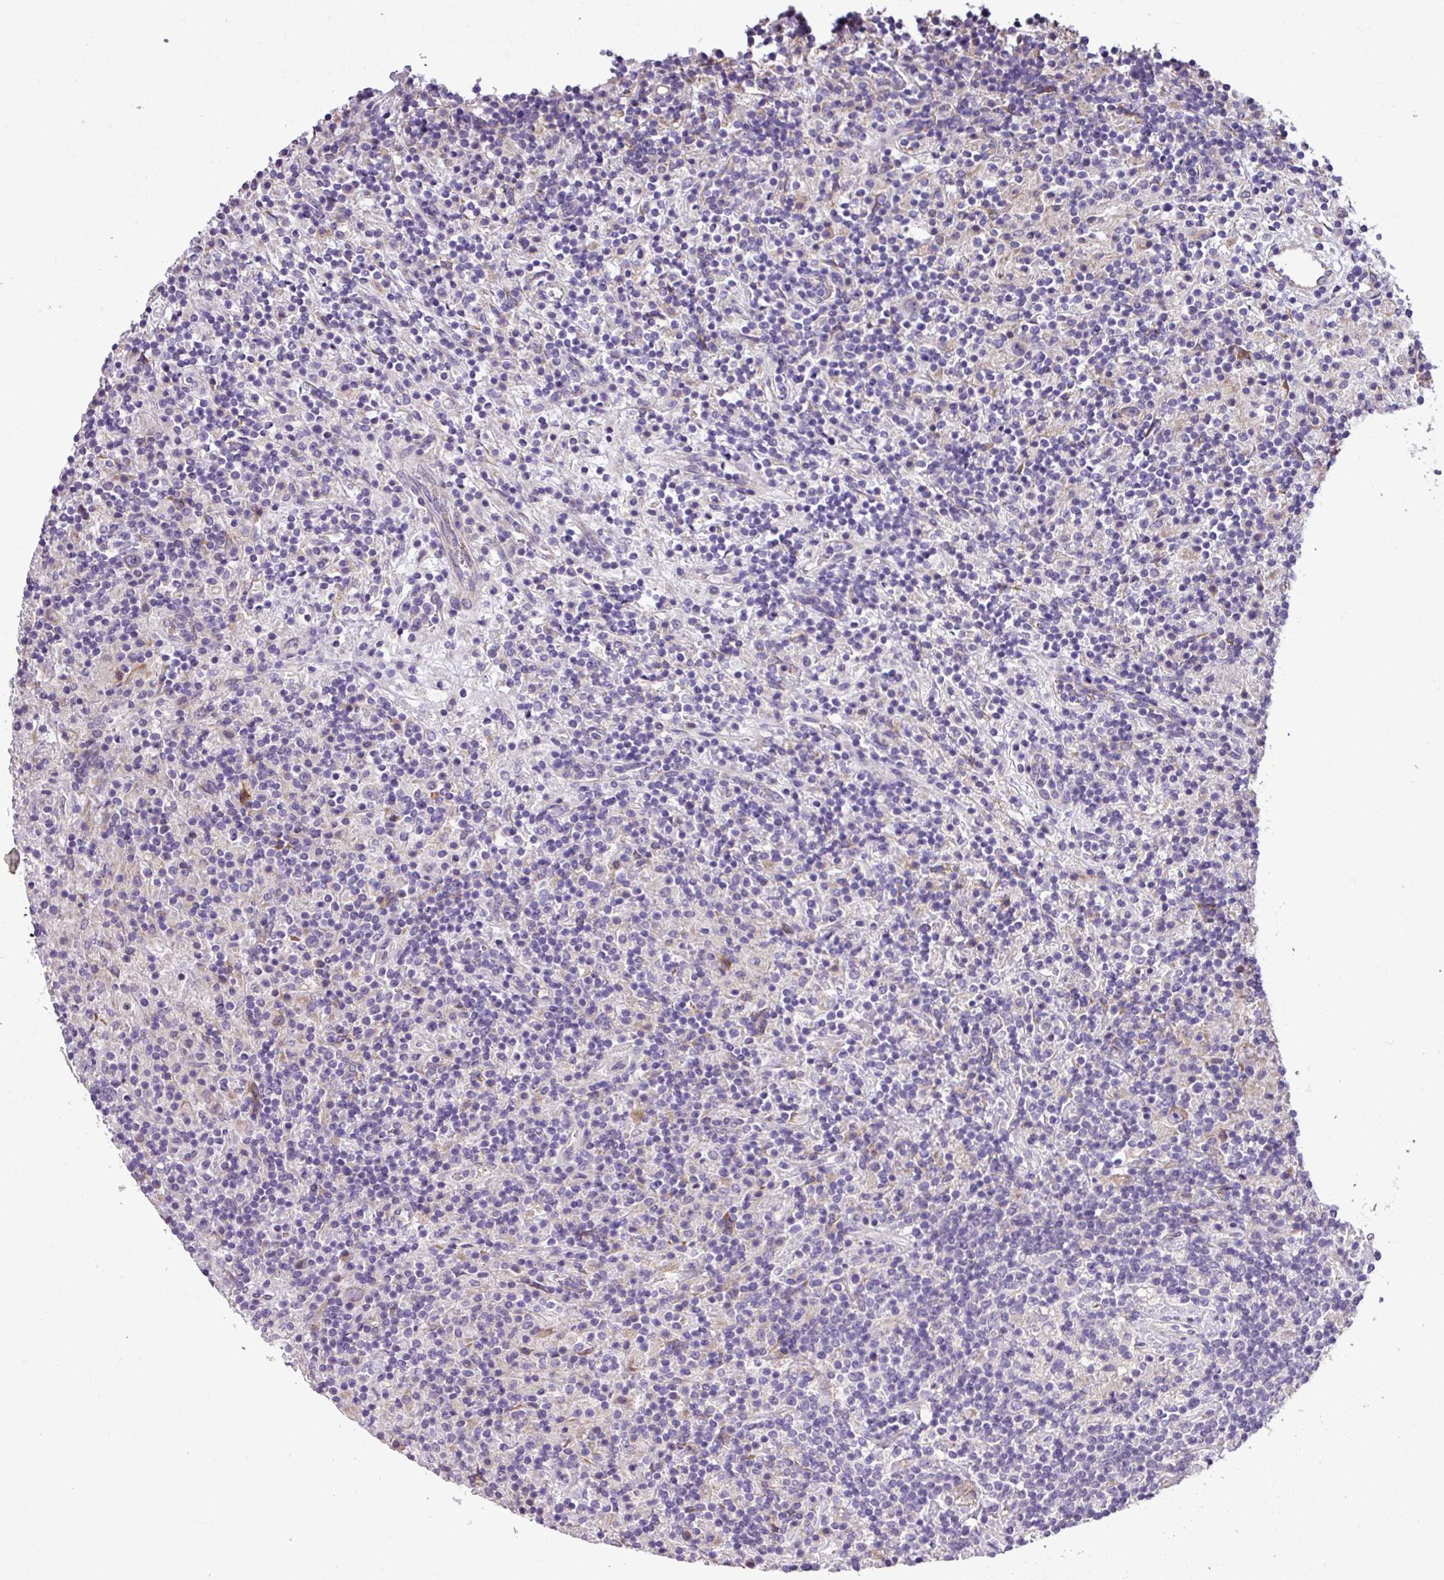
{"staining": {"intensity": "negative", "quantity": "none", "location": "none"}, "tissue": "lymphoma", "cell_type": "Tumor cells", "image_type": "cancer", "snomed": [{"axis": "morphology", "description": "Hodgkin's disease, NOS"}, {"axis": "topography", "description": "Lymph node"}], "caption": "An immunohistochemistry histopathology image of lymphoma is shown. There is no staining in tumor cells of lymphoma.", "gene": "MOCS3", "patient": {"sex": "male", "age": 70}}